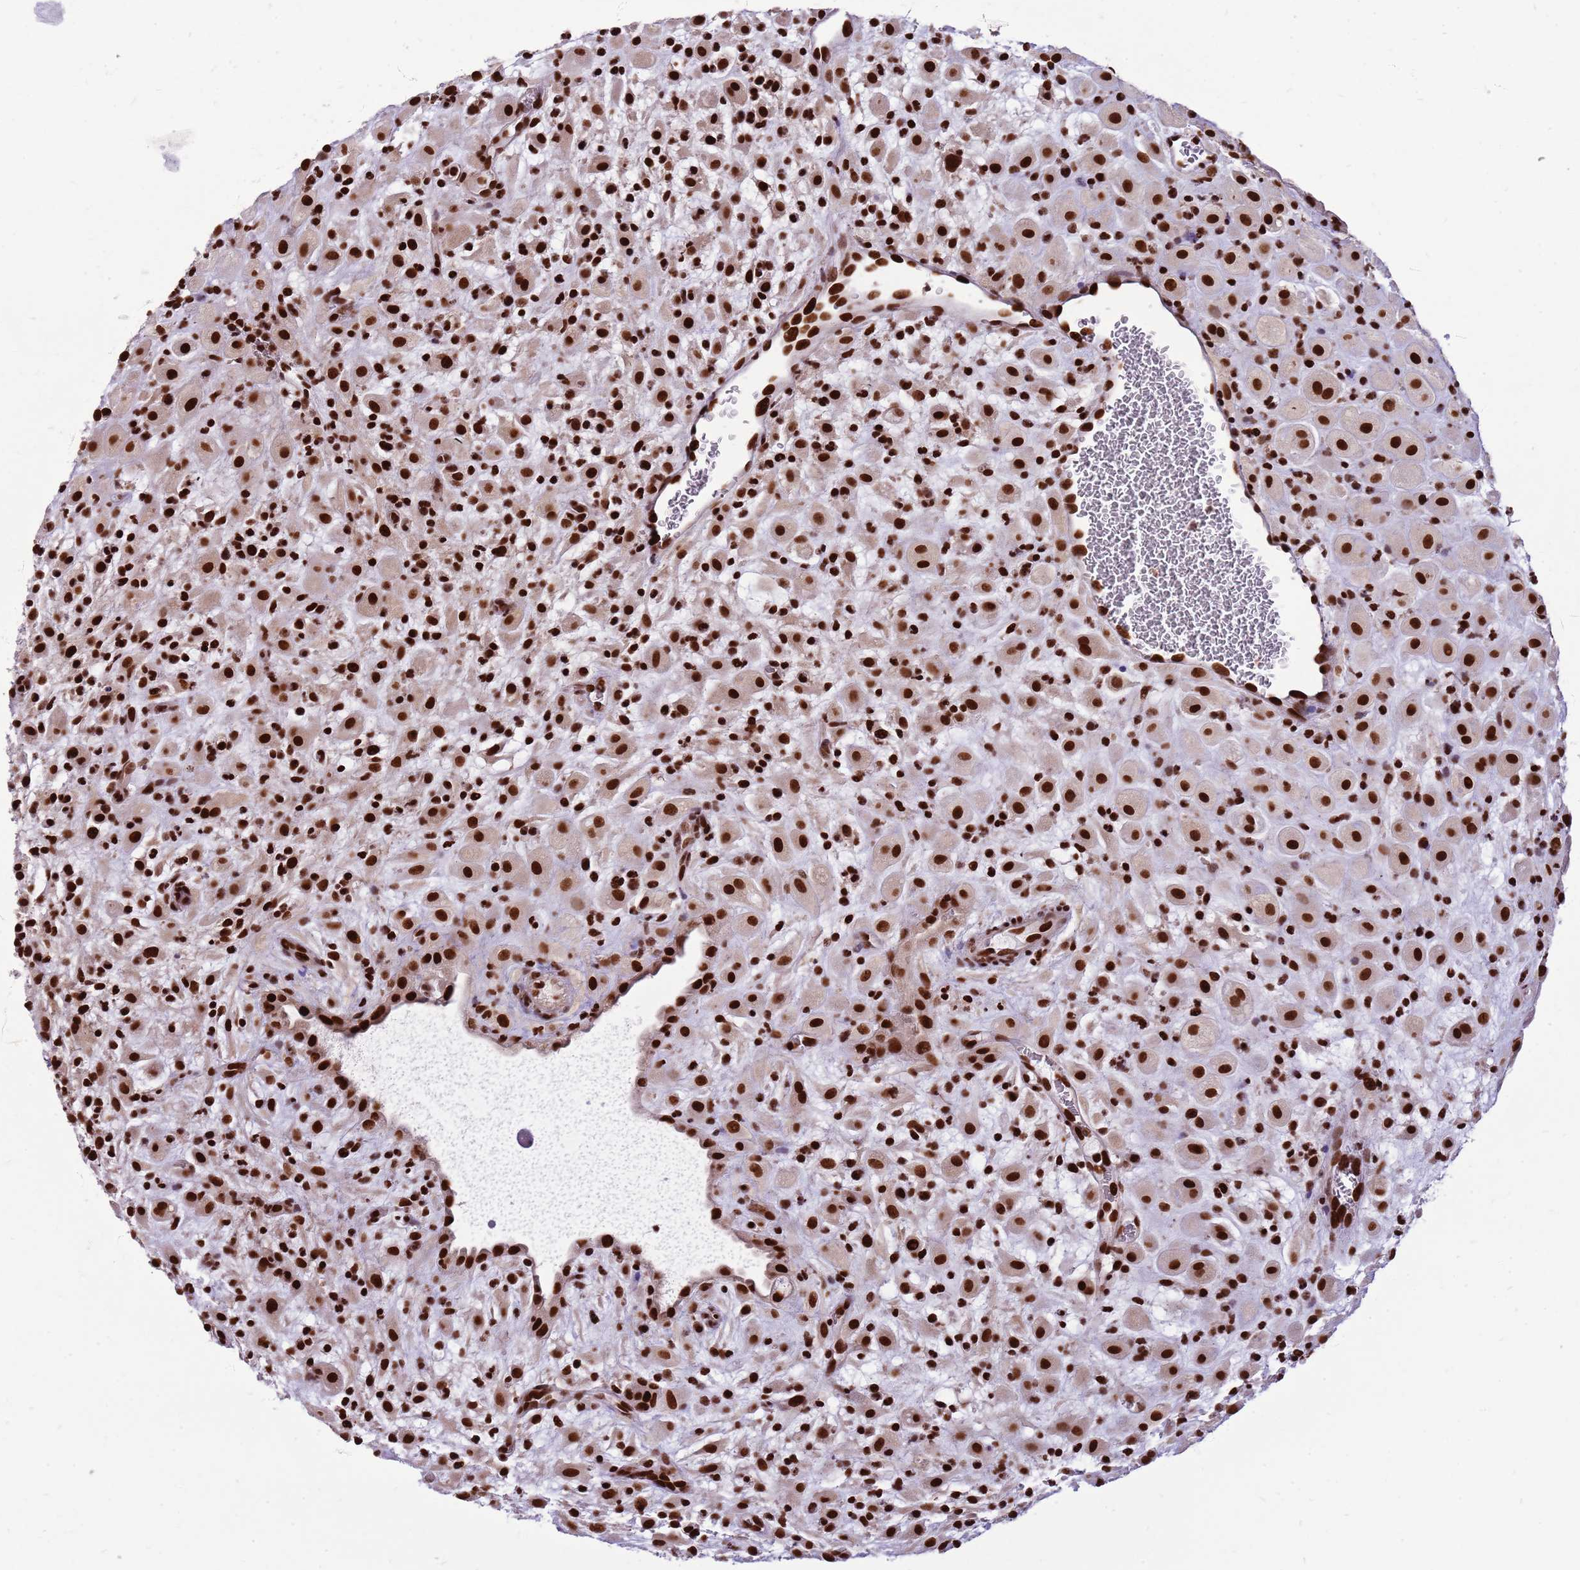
{"staining": {"intensity": "strong", "quantity": ">75%", "location": "nuclear"}, "tissue": "placenta", "cell_type": "Decidual cells", "image_type": "normal", "snomed": [{"axis": "morphology", "description": "Normal tissue, NOS"}, {"axis": "topography", "description": "Placenta"}], "caption": "Placenta stained with a brown dye exhibits strong nuclear positive expression in about >75% of decidual cells.", "gene": "WASHC4", "patient": {"sex": "female", "age": 35}}